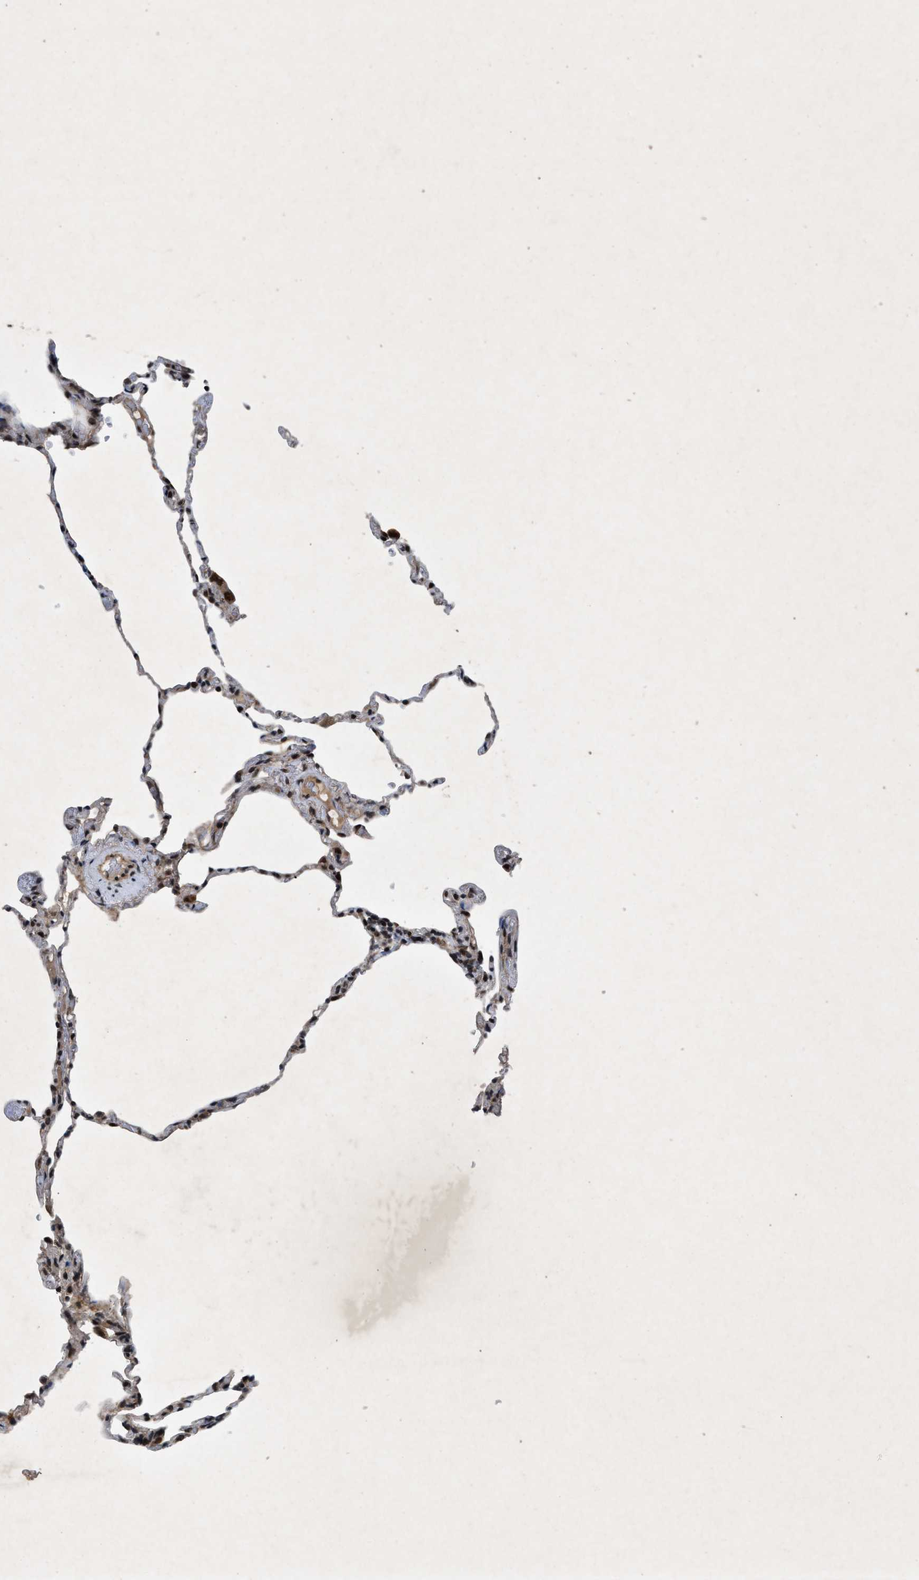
{"staining": {"intensity": "moderate", "quantity": "<25%", "location": "nuclear"}, "tissue": "lung", "cell_type": "Alveolar cells", "image_type": "normal", "snomed": [{"axis": "morphology", "description": "Normal tissue, NOS"}, {"axis": "topography", "description": "Lung"}], "caption": "IHC of benign human lung shows low levels of moderate nuclear expression in approximately <25% of alveolar cells.", "gene": "ZNHIT1", "patient": {"sex": "male", "age": 59}}